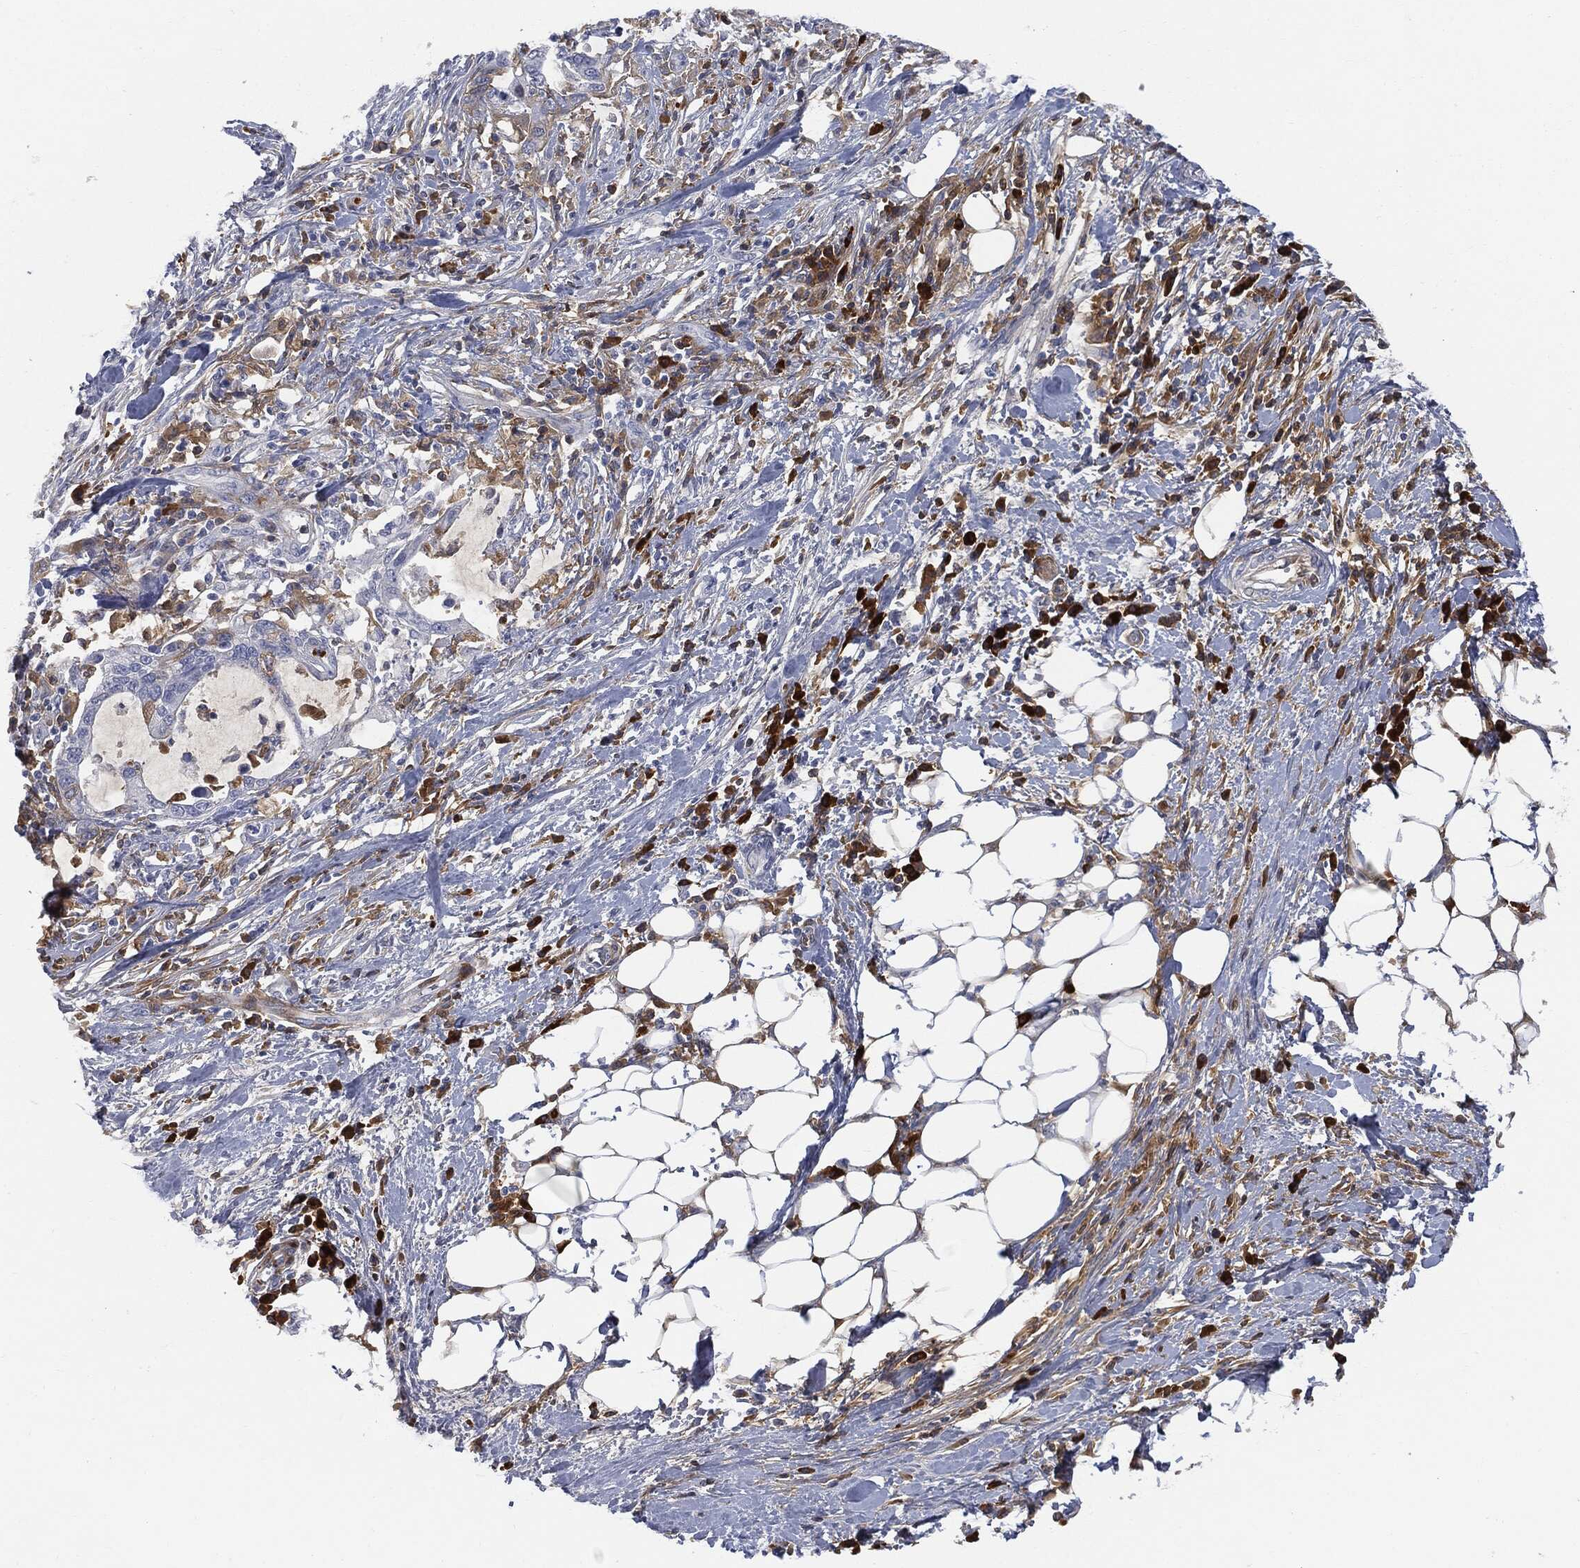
{"staining": {"intensity": "weak", "quantity": "<25%", "location": "cytoplasmic/membranous"}, "tissue": "stomach cancer", "cell_type": "Tumor cells", "image_type": "cancer", "snomed": [{"axis": "morphology", "description": "Adenocarcinoma, NOS"}, {"axis": "topography", "description": "Stomach"}], "caption": "The photomicrograph exhibits no staining of tumor cells in stomach adenocarcinoma.", "gene": "BTK", "patient": {"sex": "male", "age": 54}}